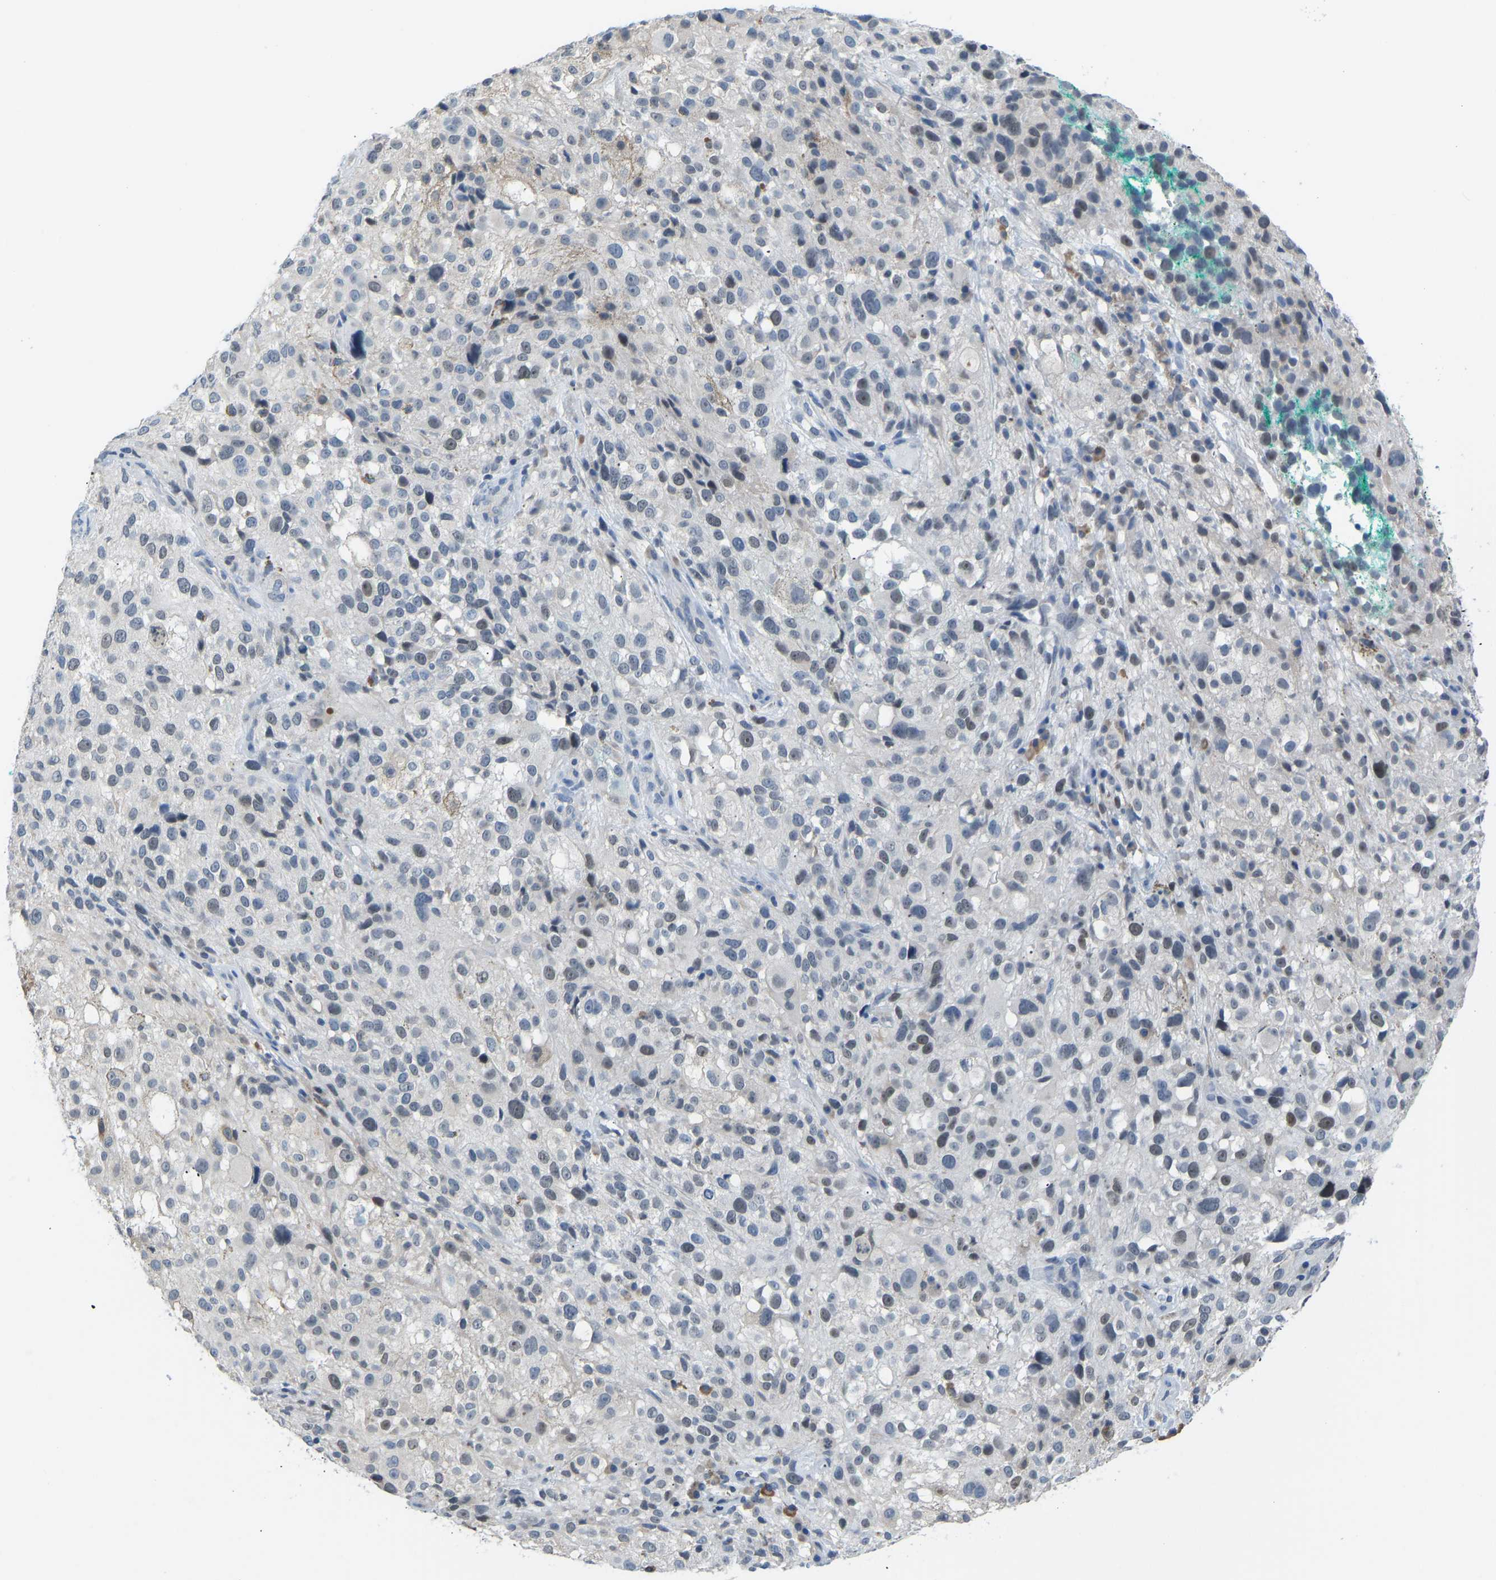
{"staining": {"intensity": "negative", "quantity": "none", "location": "none"}, "tissue": "melanoma", "cell_type": "Tumor cells", "image_type": "cancer", "snomed": [{"axis": "morphology", "description": "Necrosis, NOS"}, {"axis": "morphology", "description": "Malignant melanoma, NOS"}, {"axis": "topography", "description": "Skin"}], "caption": "Melanoma was stained to show a protein in brown. There is no significant expression in tumor cells.", "gene": "VRK1", "patient": {"sex": "female", "age": 87}}